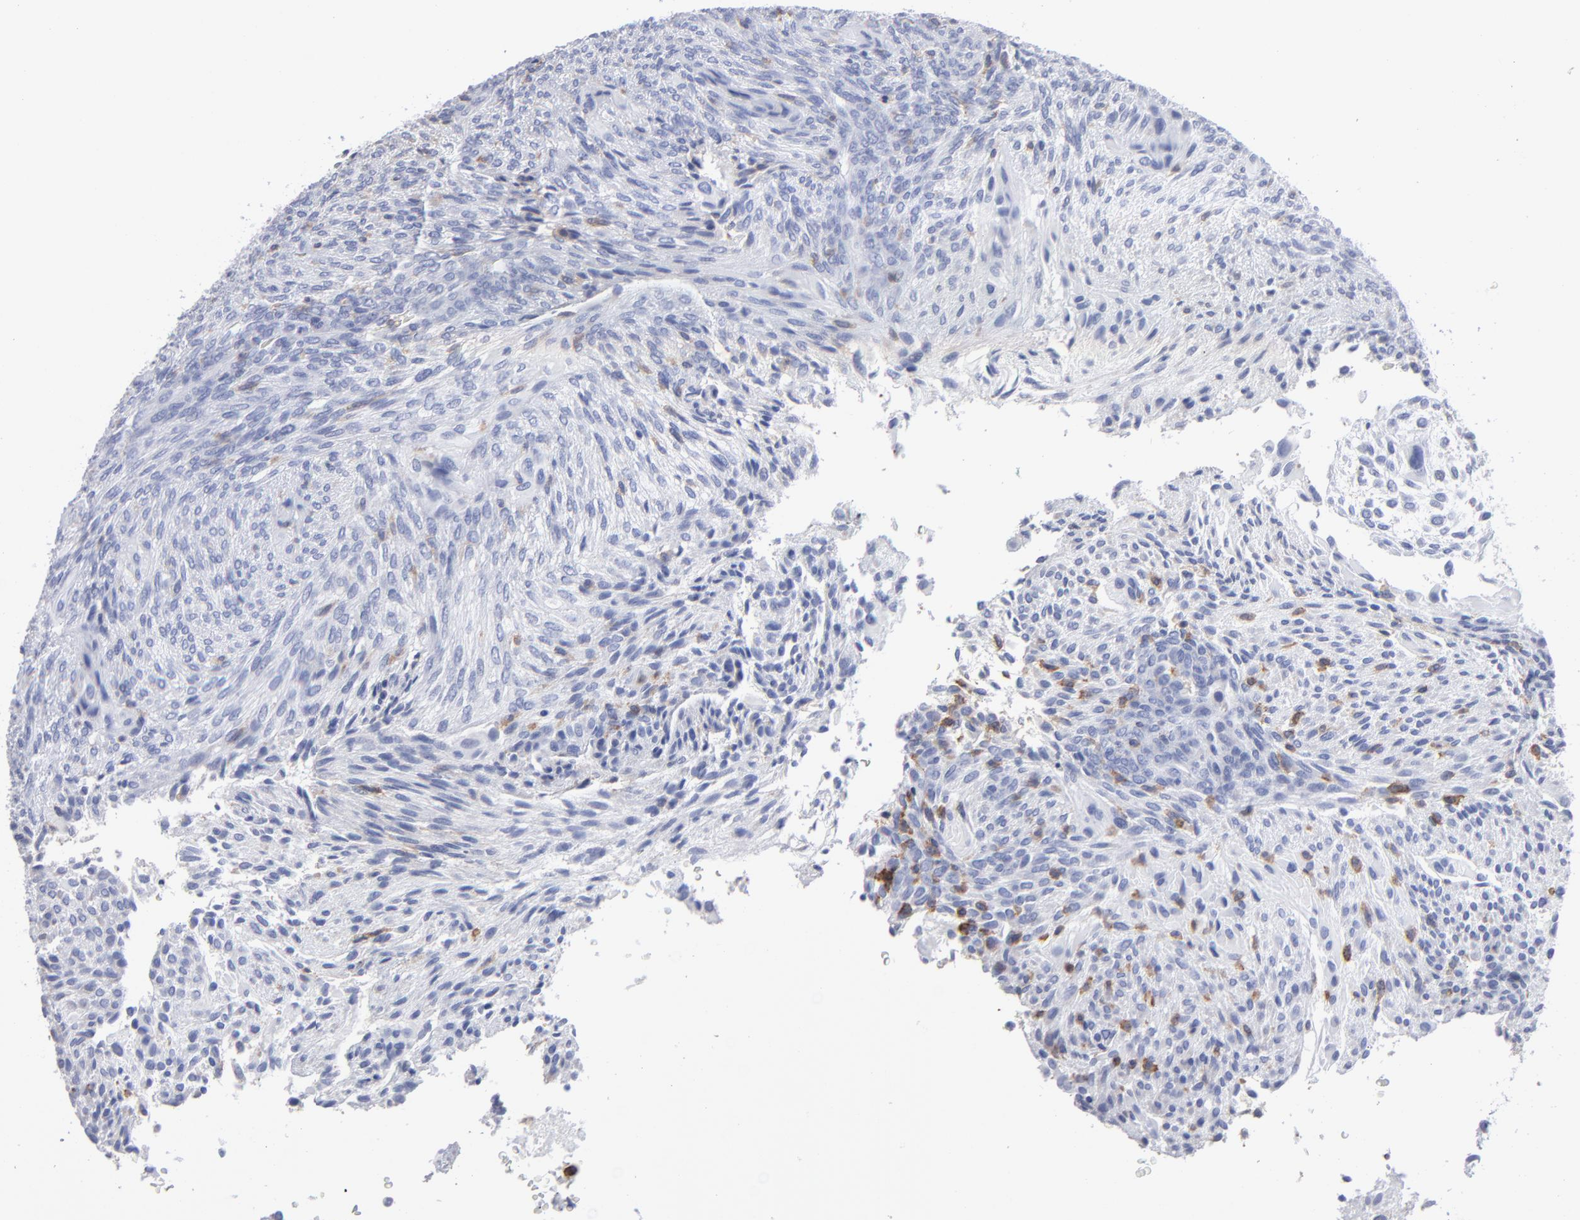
{"staining": {"intensity": "moderate", "quantity": "<25%", "location": "cytoplasmic/membranous"}, "tissue": "glioma", "cell_type": "Tumor cells", "image_type": "cancer", "snomed": [{"axis": "morphology", "description": "Glioma, malignant, High grade"}, {"axis": "topography", "description": "Cerebral cortex"}], "caption": "The histopathology image exhibits a brown stain indicating the presence of a protein in the cytoplasmic/membranous of tumor cells in malignant glioma (high-grade). (DAB (3,3'-diaminobenzidine) IHC with brightfield microscopy, high magnification).", "gene": "LAT2", "patient": {"sex": "female", "age": 55}}